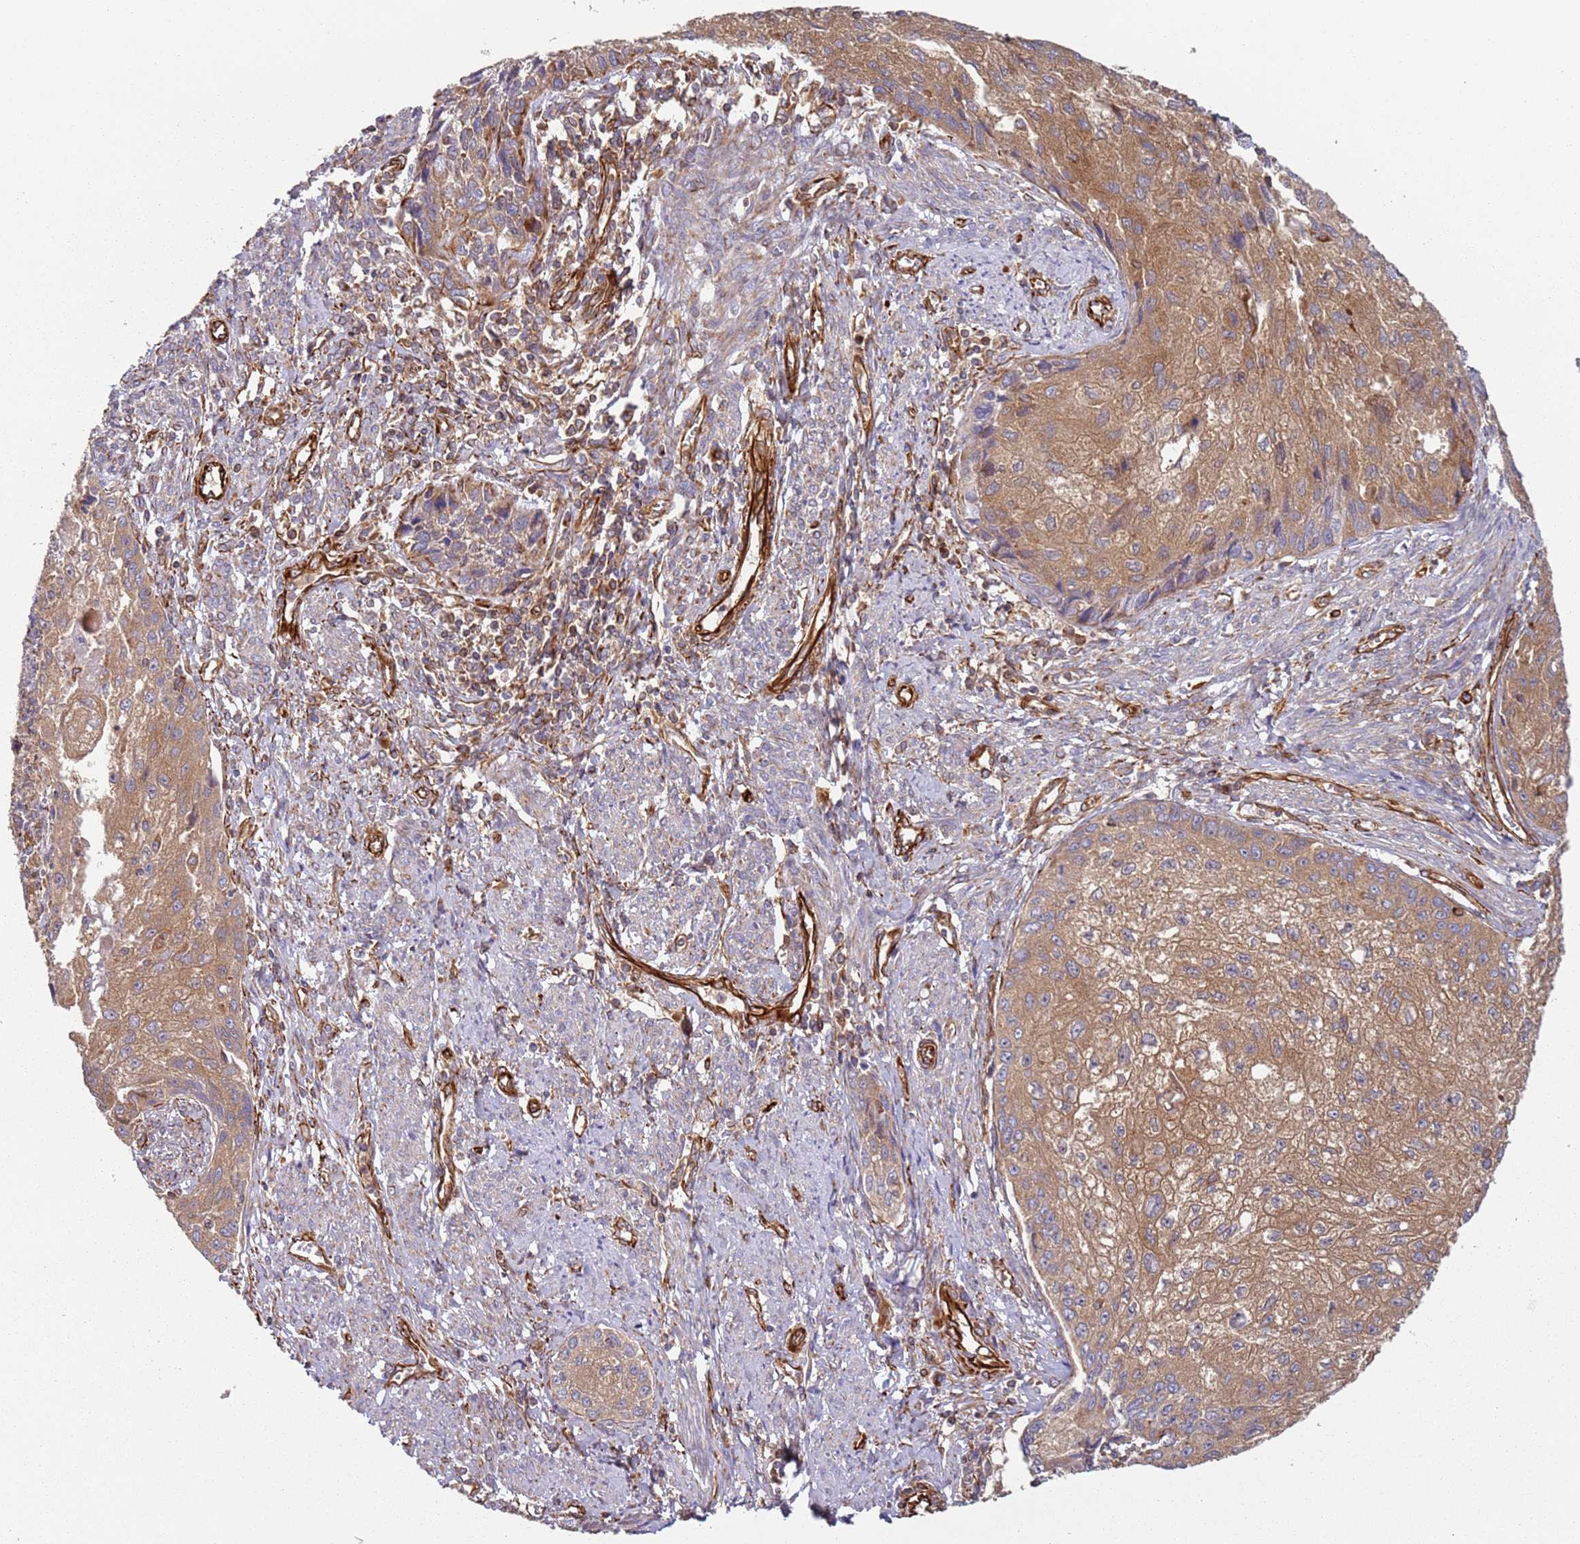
{"staining": {"intensity": "moderate", "quantity": ">75%", "location": "cytoplasmic/membranous"}, "tissue": "cervical cancer", "cell_type": "Tumor cells", "image_type": "cancer", "snomed": [{"axis": "morphology", "description": "Squamous cell carcinoma, NOS"}, {"axis": "topography", "description": "Cervix"}], "caption": "The photomicrograph demonstrates immunohistochemical staining of cervical cancer. There is moderate cytoplasmic/membranous staining is present in approximately >75% of tumor cells.", "gene": "SNAPIN", "patient": {"sex": "female", "age": 67}}